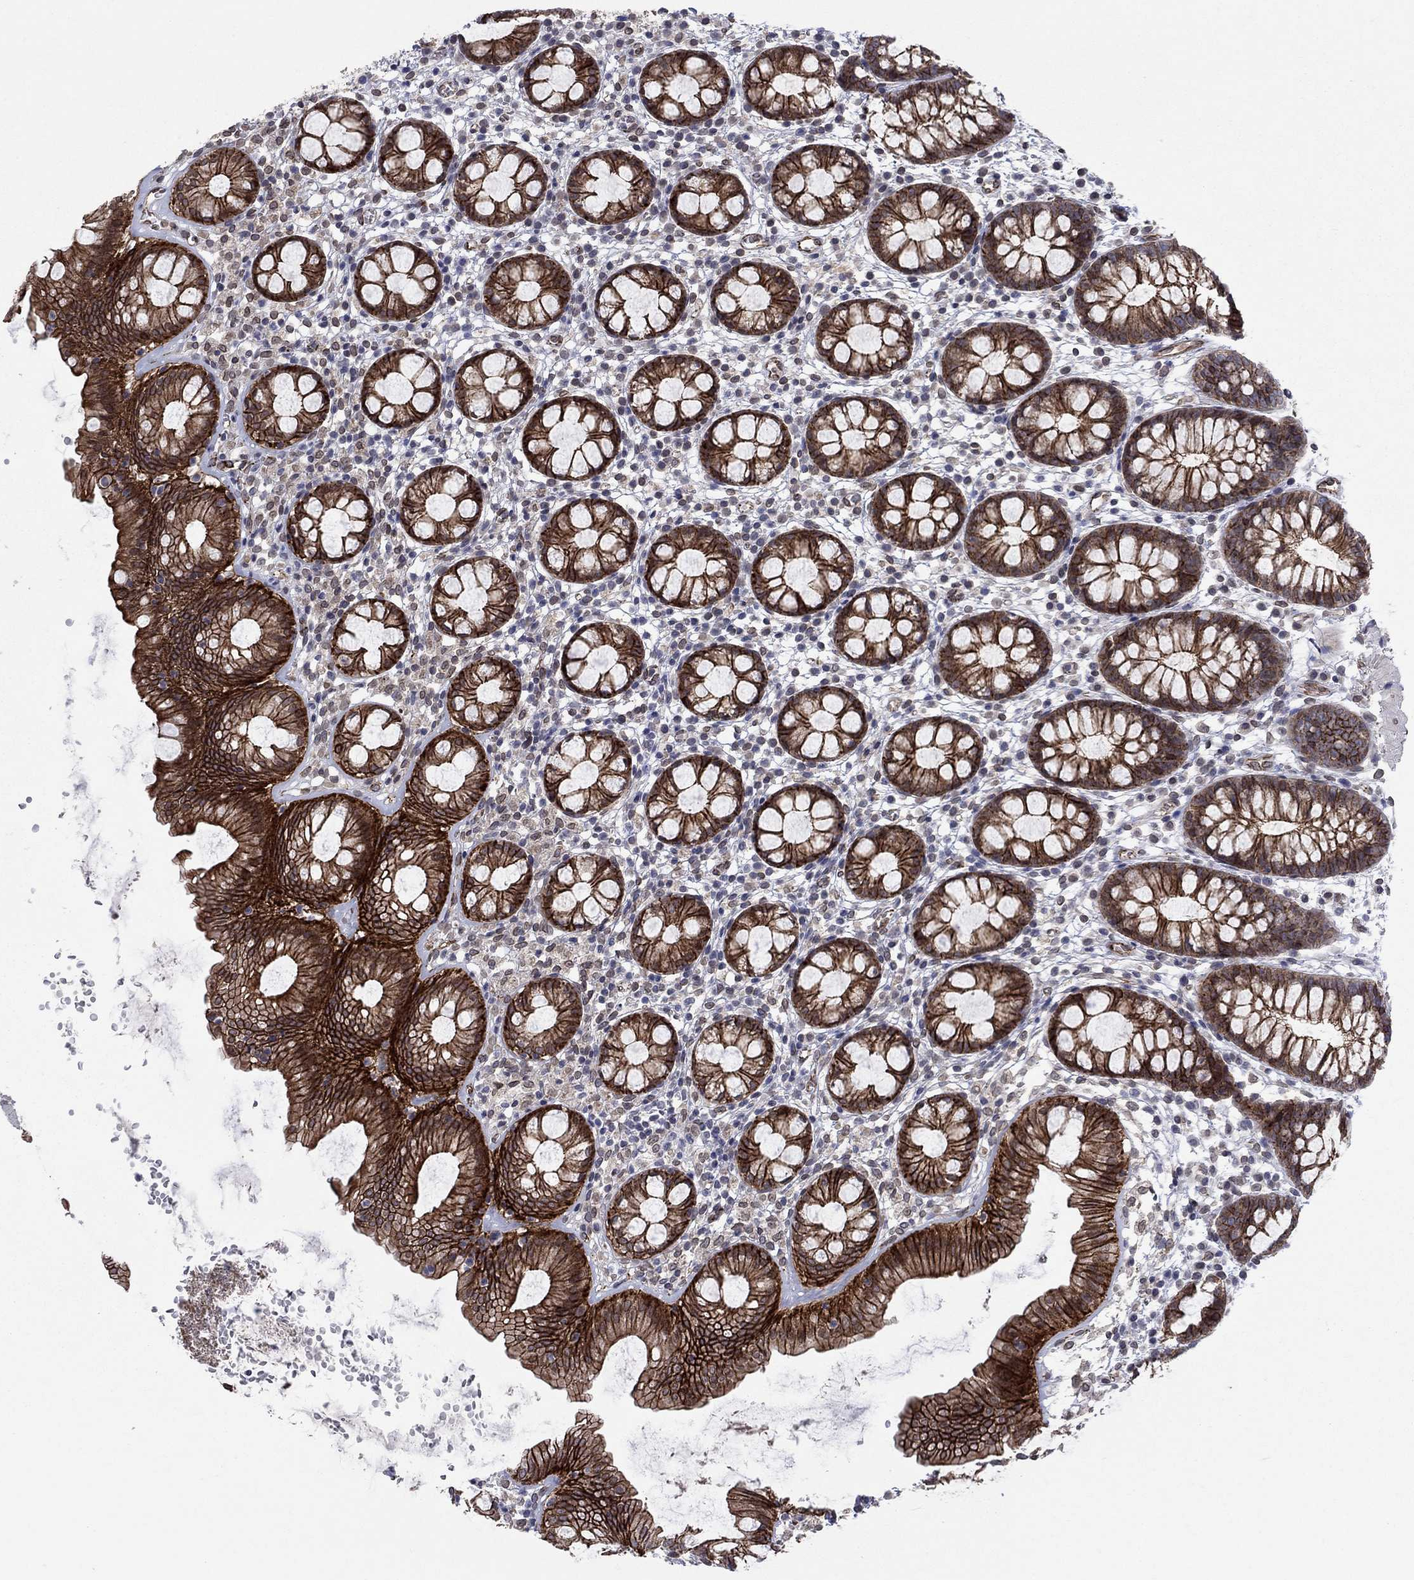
{"staining": {"intensity": "strong", "quantity": ">75%", "location": "cytoplasmic/membranous"}, "tissue": "rectum", "cell_type": "Glandular cells", "image_type": "normal", "snomed": [{"axis": "morphology", "description": "Normal tissue, NOS"}, {"axis": "topography", "description": "Rectum"}], "caption": "A brown stain shows strong cytoplasmic/membranous expression of a protein in glandular cells of unremarkable rectum. The protein is shown in brown color, while the nuclei are stained blue.", "gene": "EMC9", "patient": {"sex": "male", "age": 57}}